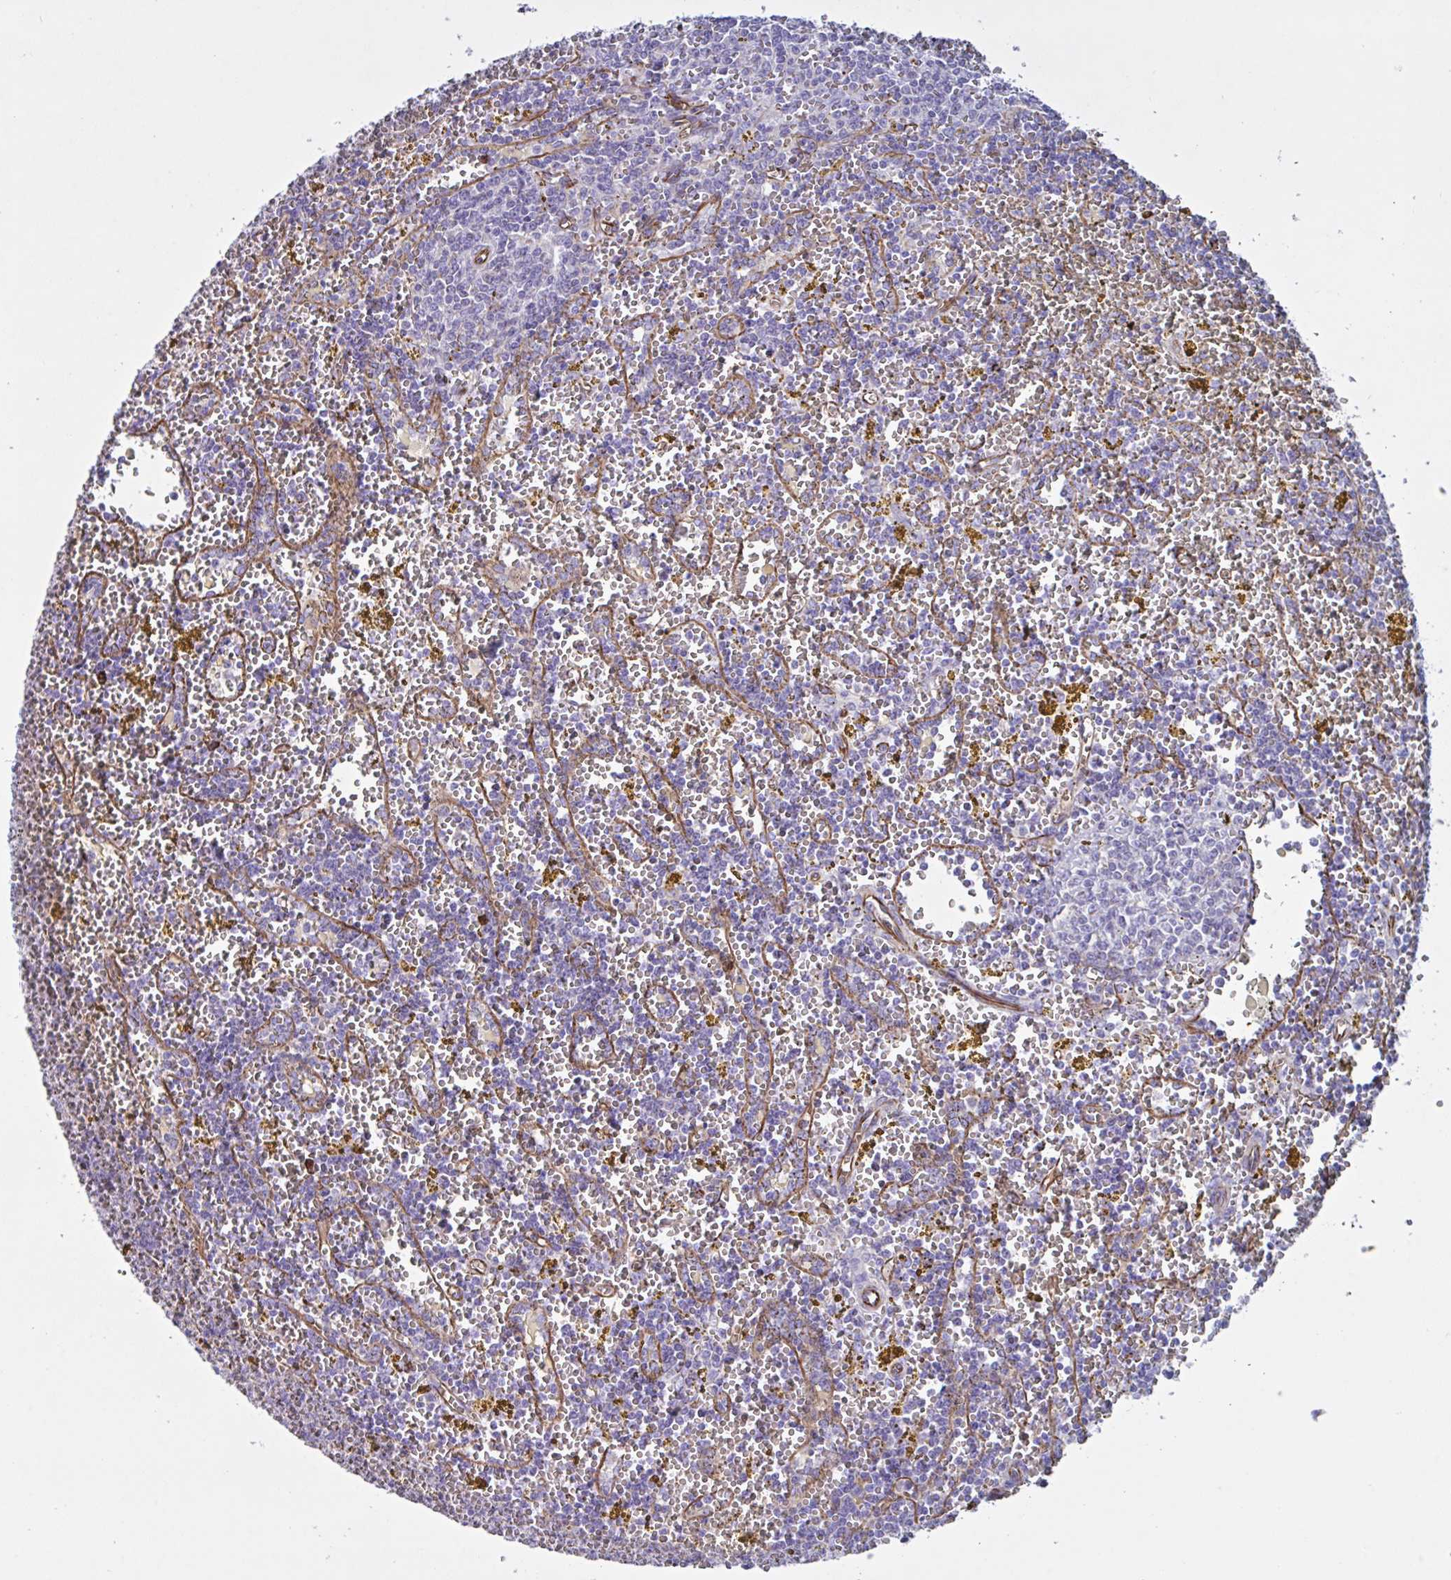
{"staining": {"intensity": "negative", "quantity": "none", "location": "none"}, "tissue": "lymphoma", "cell_type": "Tumor cells", "image_type": "cancer", "snomed": [{"axis": "morphology", "description": "Malignant lymphoma, non-Hodgkin's type, Low grade"}, {"axis": "topography", "description": "Spleen"}, {"axis": "topography", "description": "Lymph node"}], "caption": "A high-resolution histopathology image shows immunohistochemistry (IHC) staining of malignant lymphoma, non-Hodgkin's type (low-grade), which demonstrates no significant staining in tumor cells. The staining was performed using DAB to visualize the protein expression in brown, while the nuclei were stained in blue with hematoxylin (Magnification: 20x).", "gene": "TMEM86B", "patient": {"sex": "female", "age": 66}}